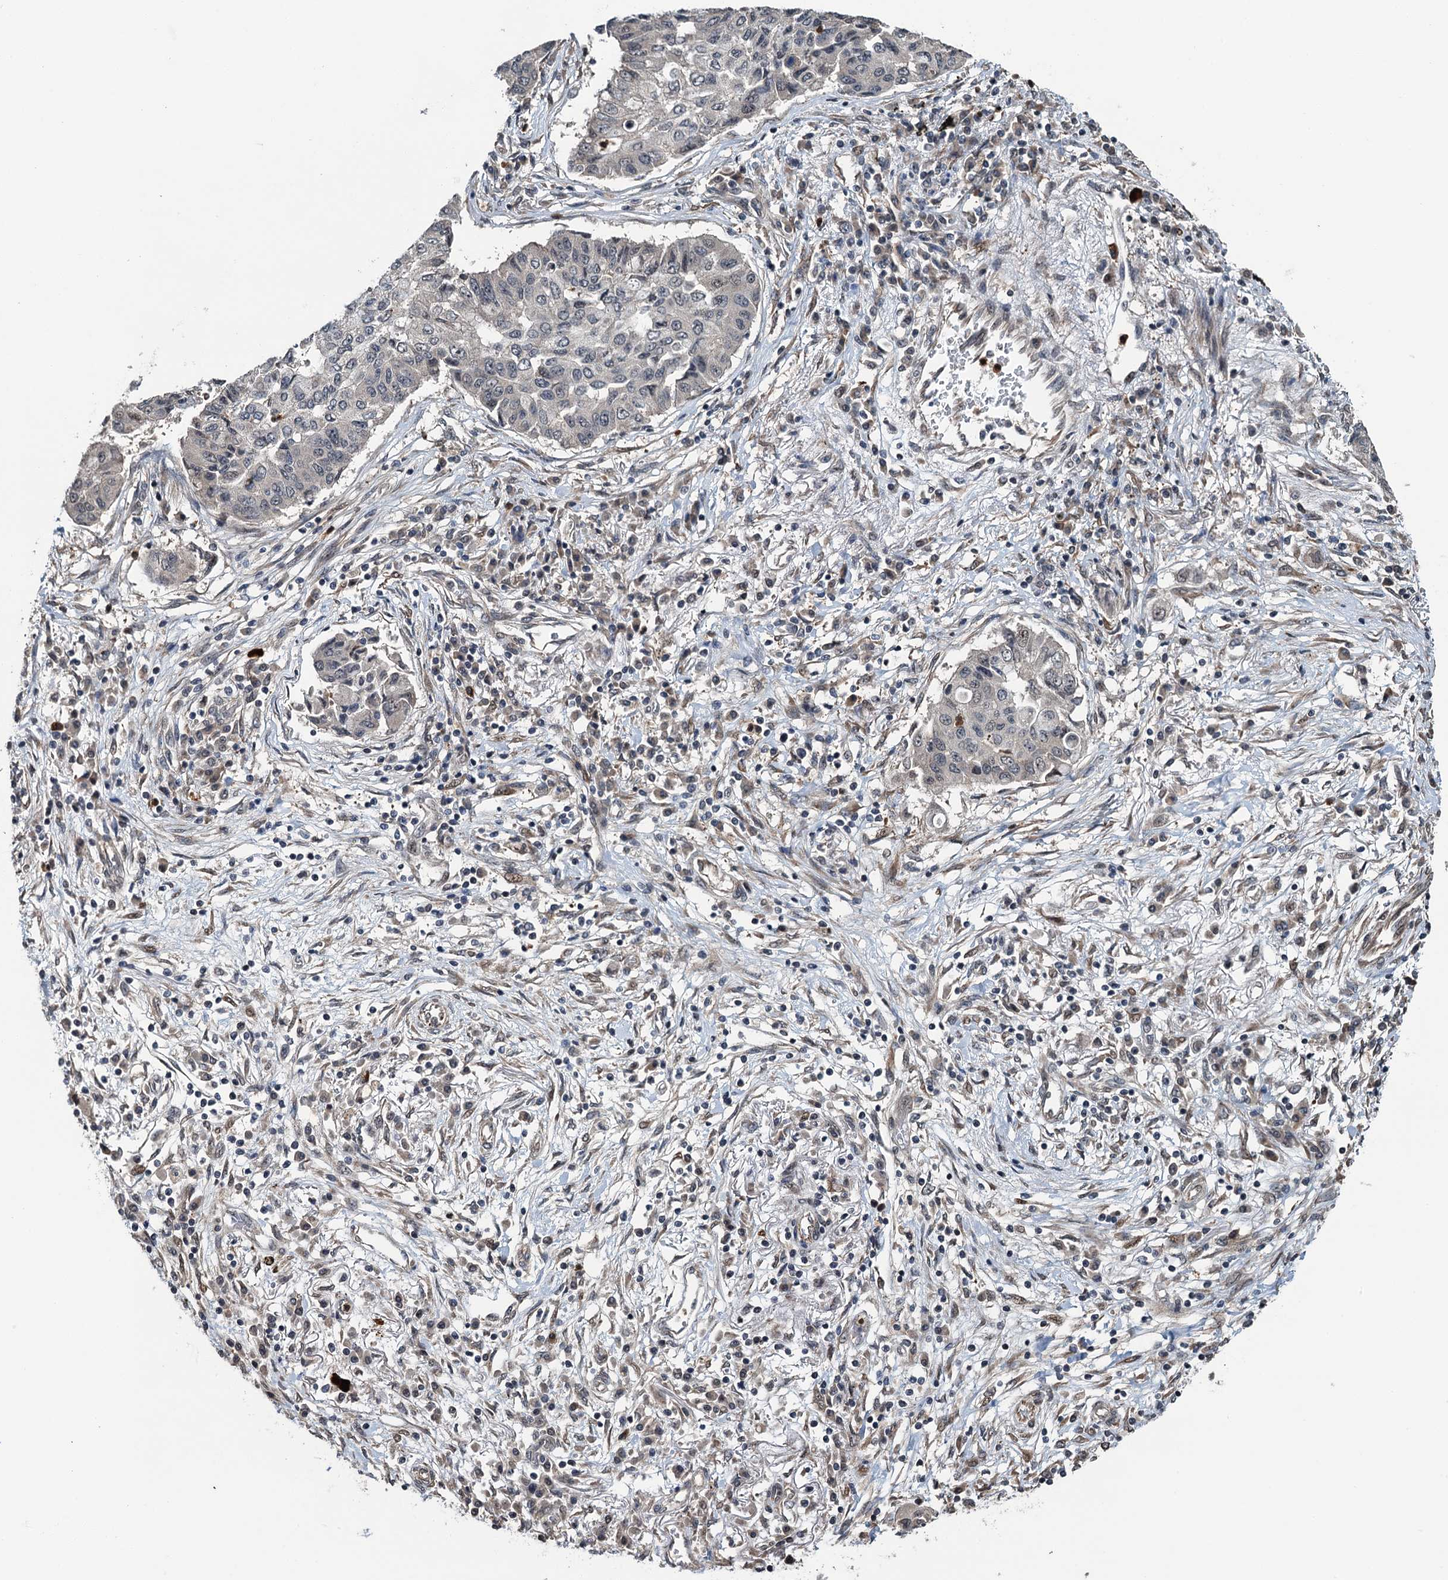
{"staining": {"intensity": "negative", "quantity": "none", "location": "none"}, "tissue": "lung cancer", "cell_type": "Tumor cells", "image_type": "cancer", "snomed": [{"axis": "morphology", "description": "Squamous cell carcinoma, NOS"}, {"axis": "topography", "description": "Lung"}], "caption": "This is an immunohistochemistry histopathology image of human lung cancer. There is no expression in tumor cells.", "gene": "WHAMM", "patient": {"sex": "male", "age": 74}}